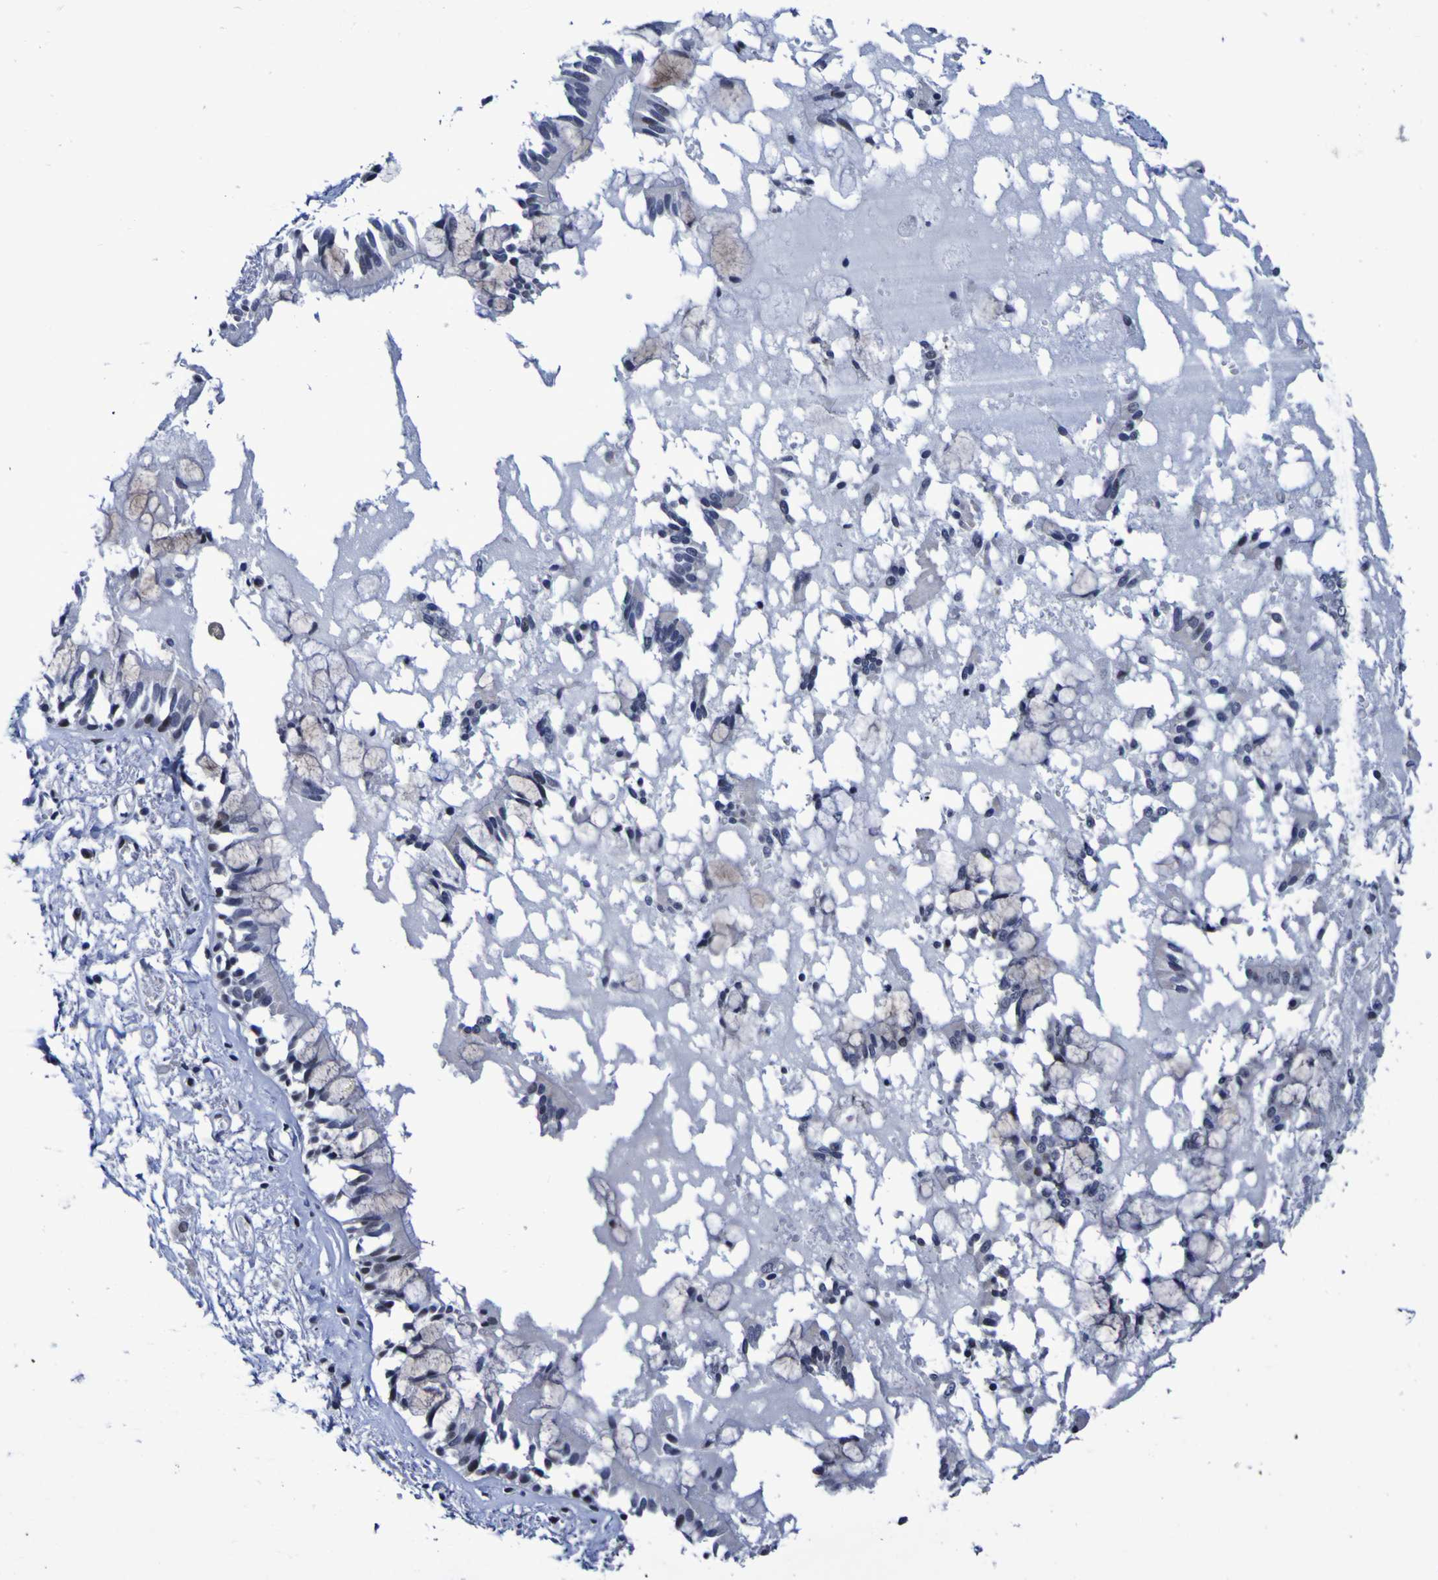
{"staining": {"intensity": "weak", "quantity": "25%-75%", "location": "cytoplasmic/membranous,nuclear"}, "tissue": "bronchus", "cell_type": "Respiratory epithelial cells", "image_type": "normal", "snomed": [{"axis": "morphology", "description": "Normal tissue, NOS"}, {"axis": "morphology", "description": "Inflammation, NOS"}, {"axis": "topography", "description": "Cartilage tissue"}, {"axis": "topography", "description": "Lung"}], "caption": "About 25%-75% of respiratory epithelial cells in unremarkable bronchus display weak cytoplasmic/membranous,nuclear protein staining as visualized by brown immunohistochemical staining.", "gene": "MBD3", "patient": {"sex": "male", "age": 71}}